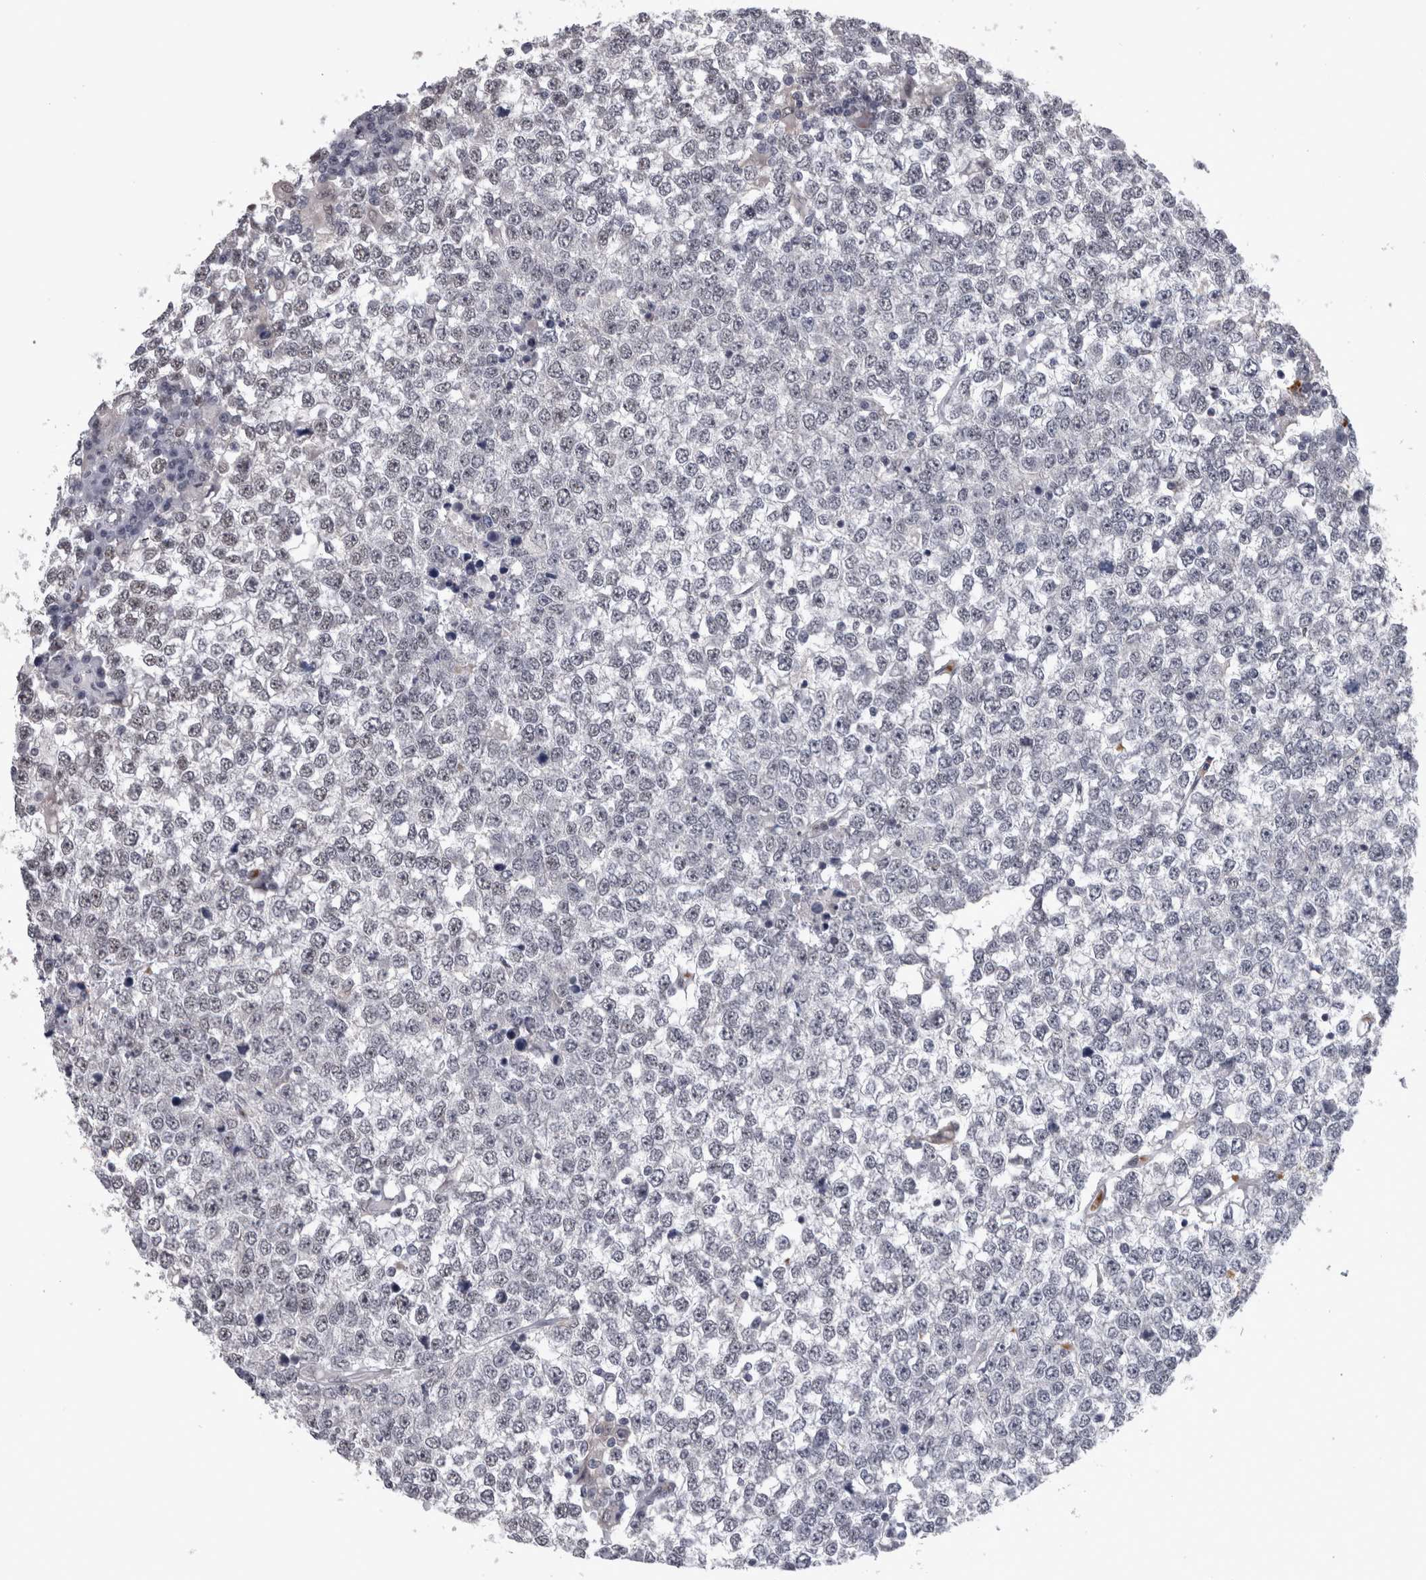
{"staining": {"intensity": "weak", "quantity": "25%-75%", "location": "nuclear"}, "tissue": "testis cancer", "cell_type": "Tumor cells", "image_type": "cancer", "snomed": [{"axis": "morphology", "description": "Seminoma, NOS"}, {"axis": "topography", "description": "Testis"}], "caption": "DAB (3,3'-diaminobenzidine) immunohistochemical staining of human testis cancer (seminoma) reveals weak nuclear protein positivity in about 25%-75% of tumor cells. Nuclei are stained in blue.", "gene": "PEBP4", "patient": {"sex": "male", "age": 65}}